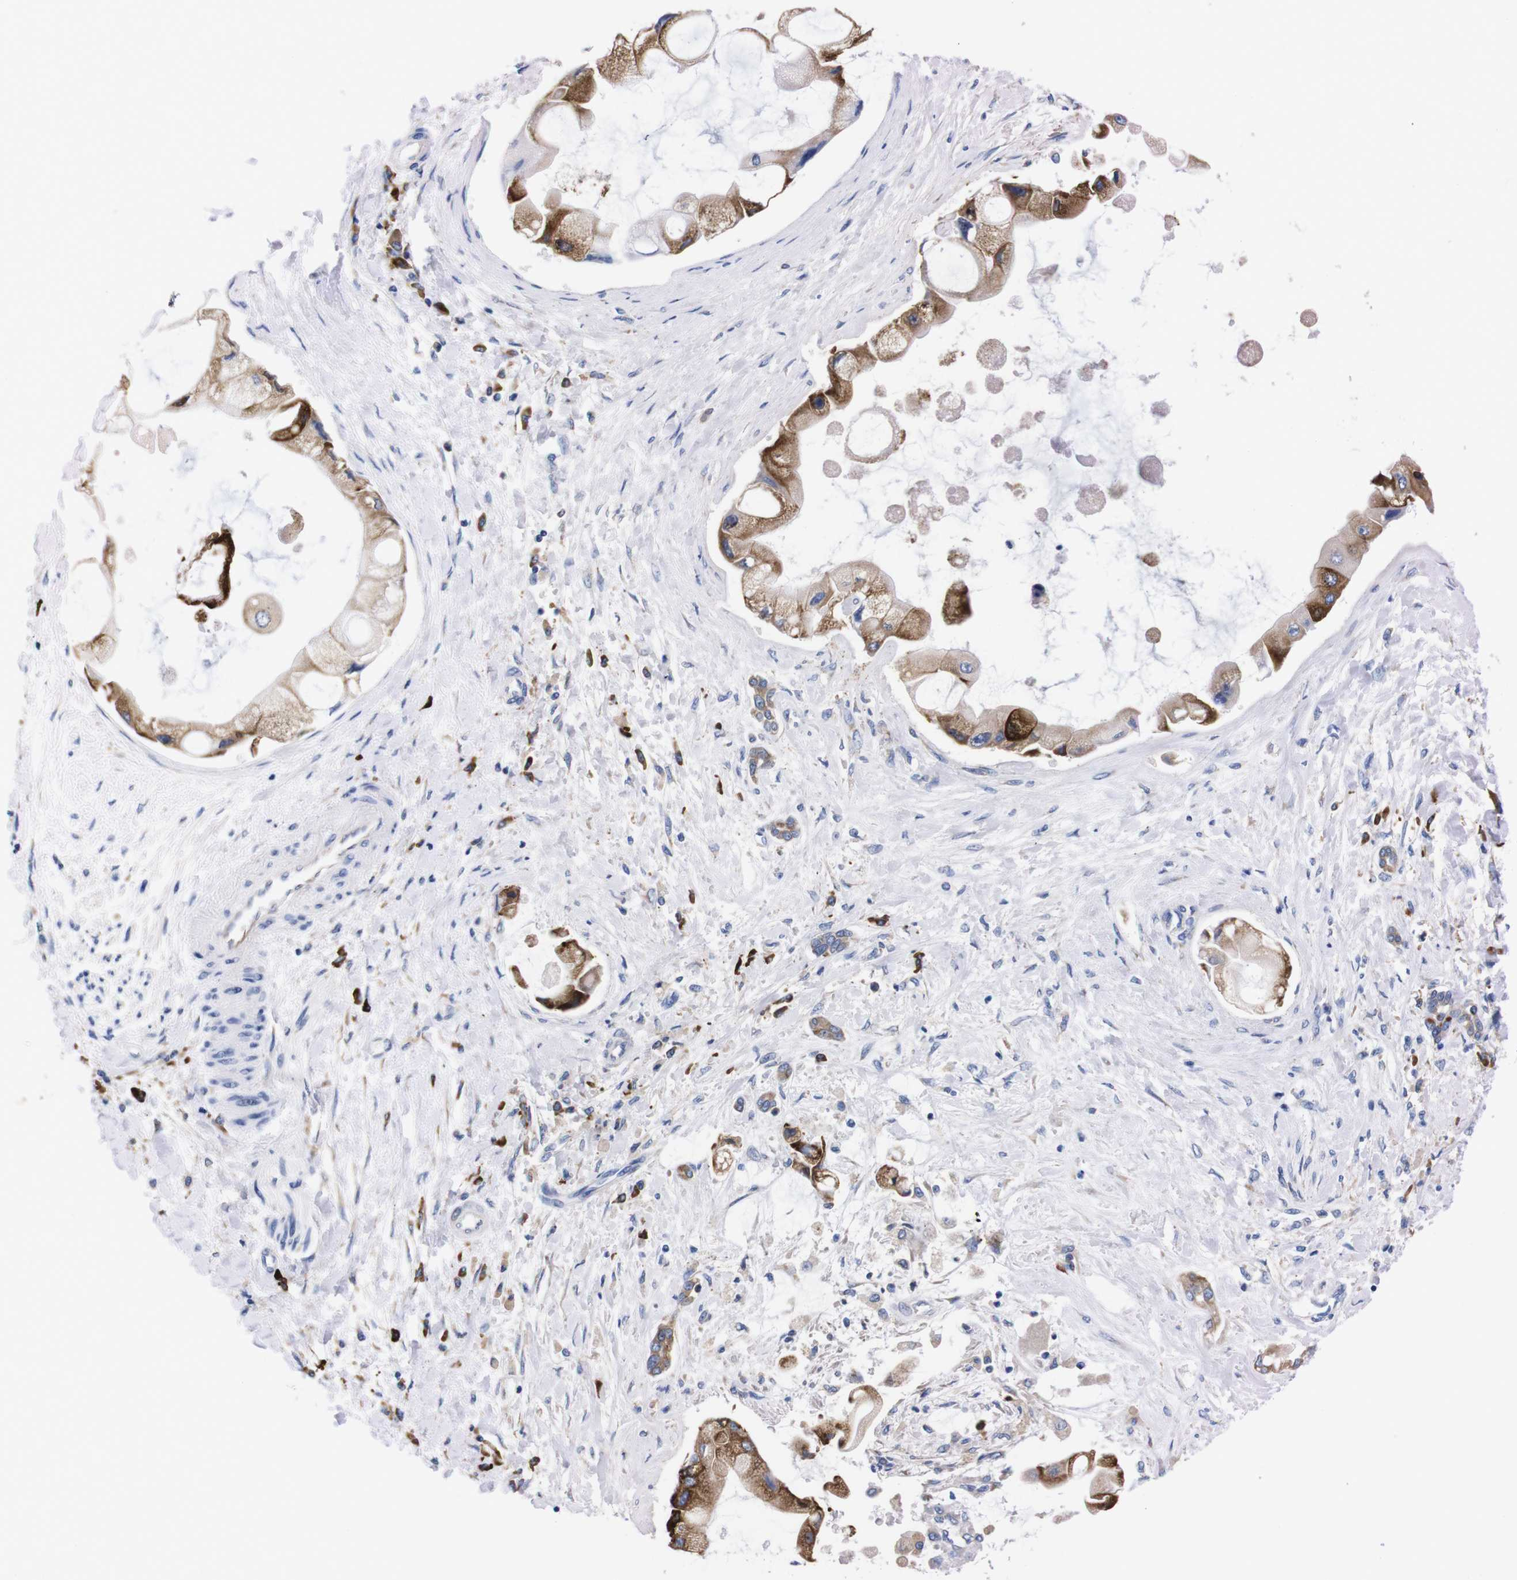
{"staining": {"intensity": "moderate", "quantity": ">75%", "location": "cytoplasmic/membranous"}, "tissue": "liver cancer", "cell_type": "Tumor cells", "image_type": "cancer", "snomed": [{"axis": "morphology", "description": "Cholangiocarcinoma"}, {"axis": "topography", "description": "Liver"}], "caption": "Immunohistochemical staining of human cholangiocarcinoma (liver) reveals medium levels of moderate cytoplasmic/membranous positivity in about >75% of tumor cells.", "gene": "NEBL", "patient": {"sex": "male", "age": 50}}